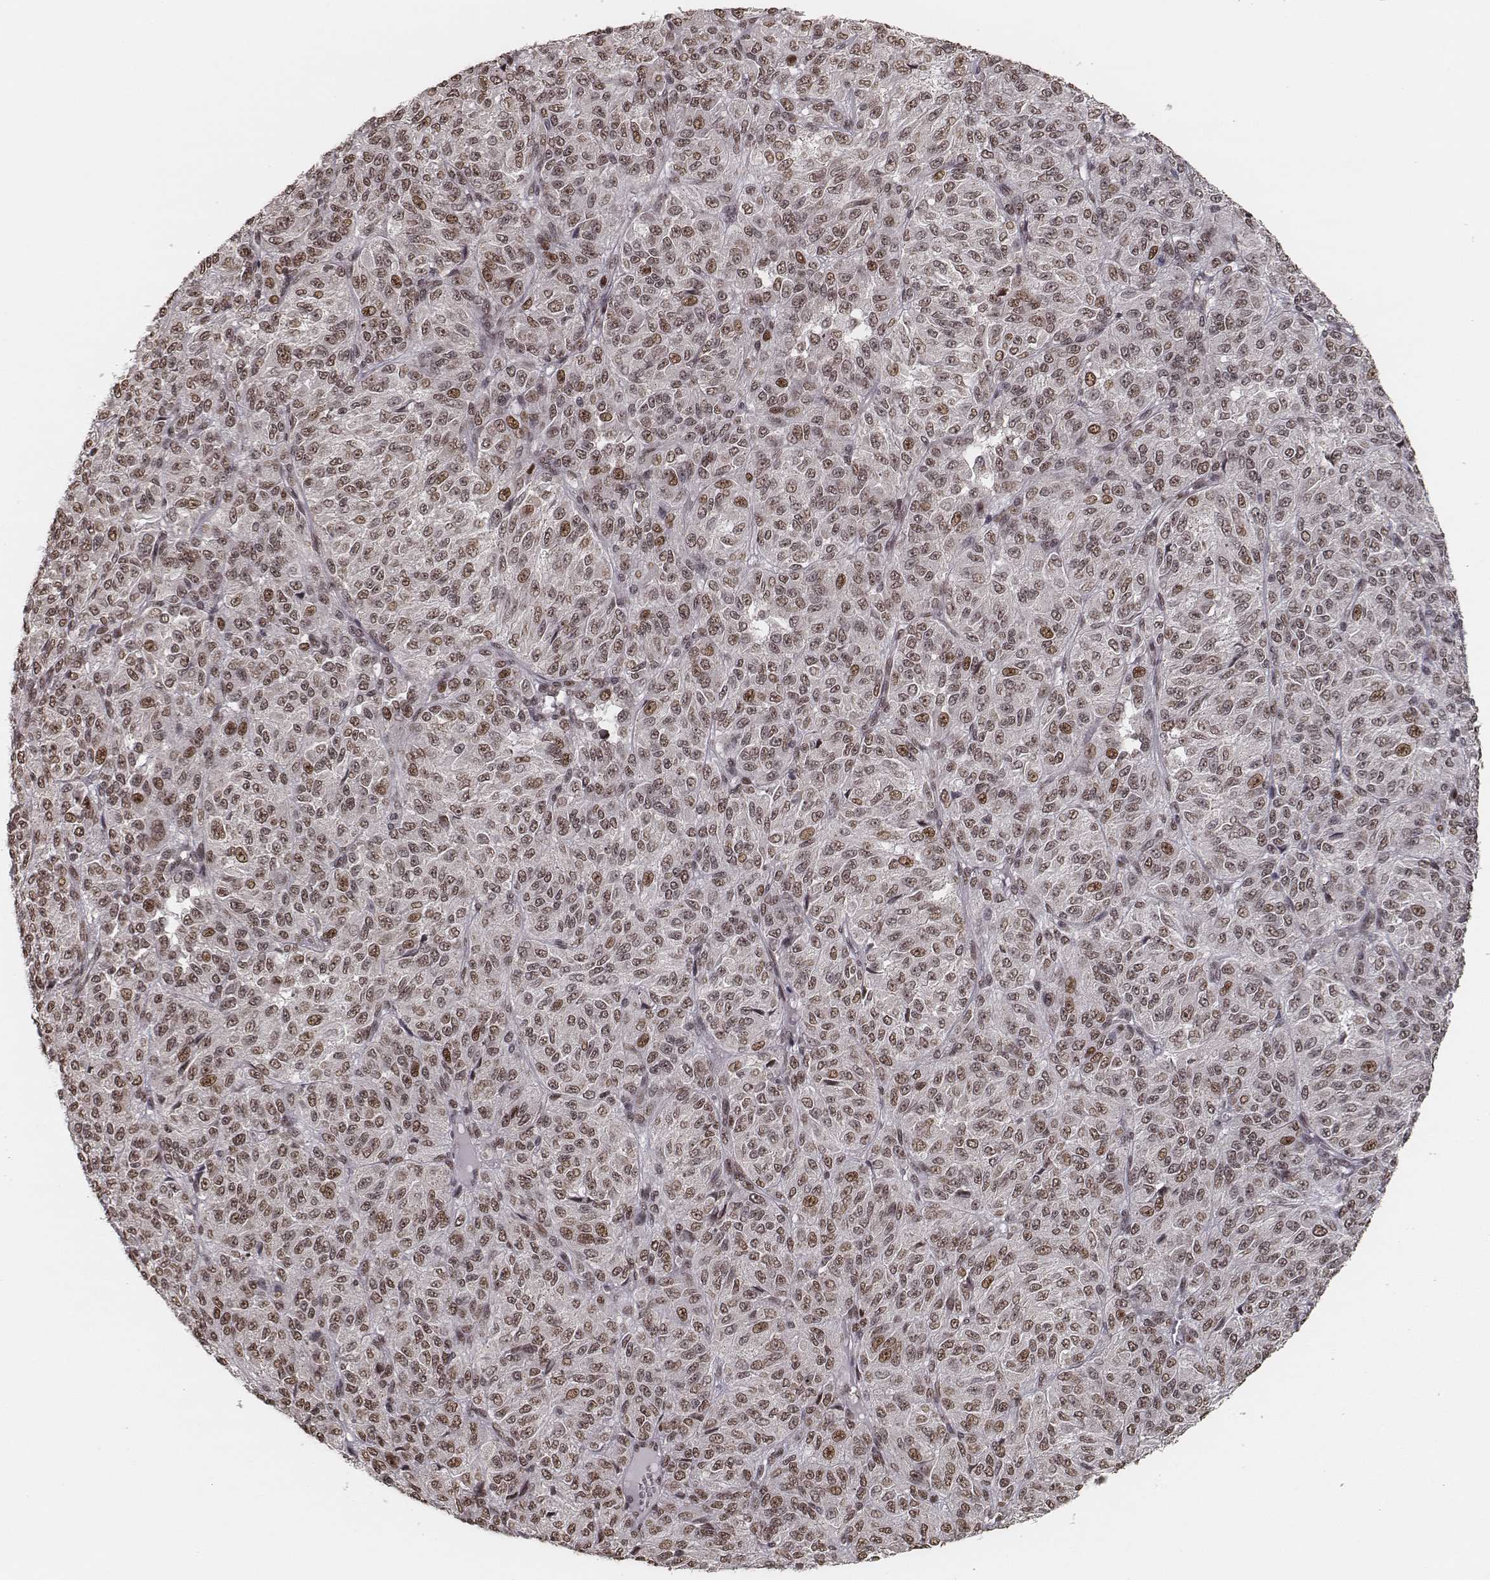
{"staining": {"intensity": "moderate", "quantity": ">75%", "location": "nuclear"}, "tissue": "melanoma", "cell_type": "Tumor cells", "image_type": "cancer", "snomed": [{"axis": "morphology", "description": "Malignant melanoma, Metastatic site"}, {"axis": "topography", "description": "Brain"}], "caption": "Malignant melanoma (metastatic site) stained with a protein marker shows moderate staining in tumor cells.", "gene": "HMGA2", "patient": {"sex": "female", "age": 56}}